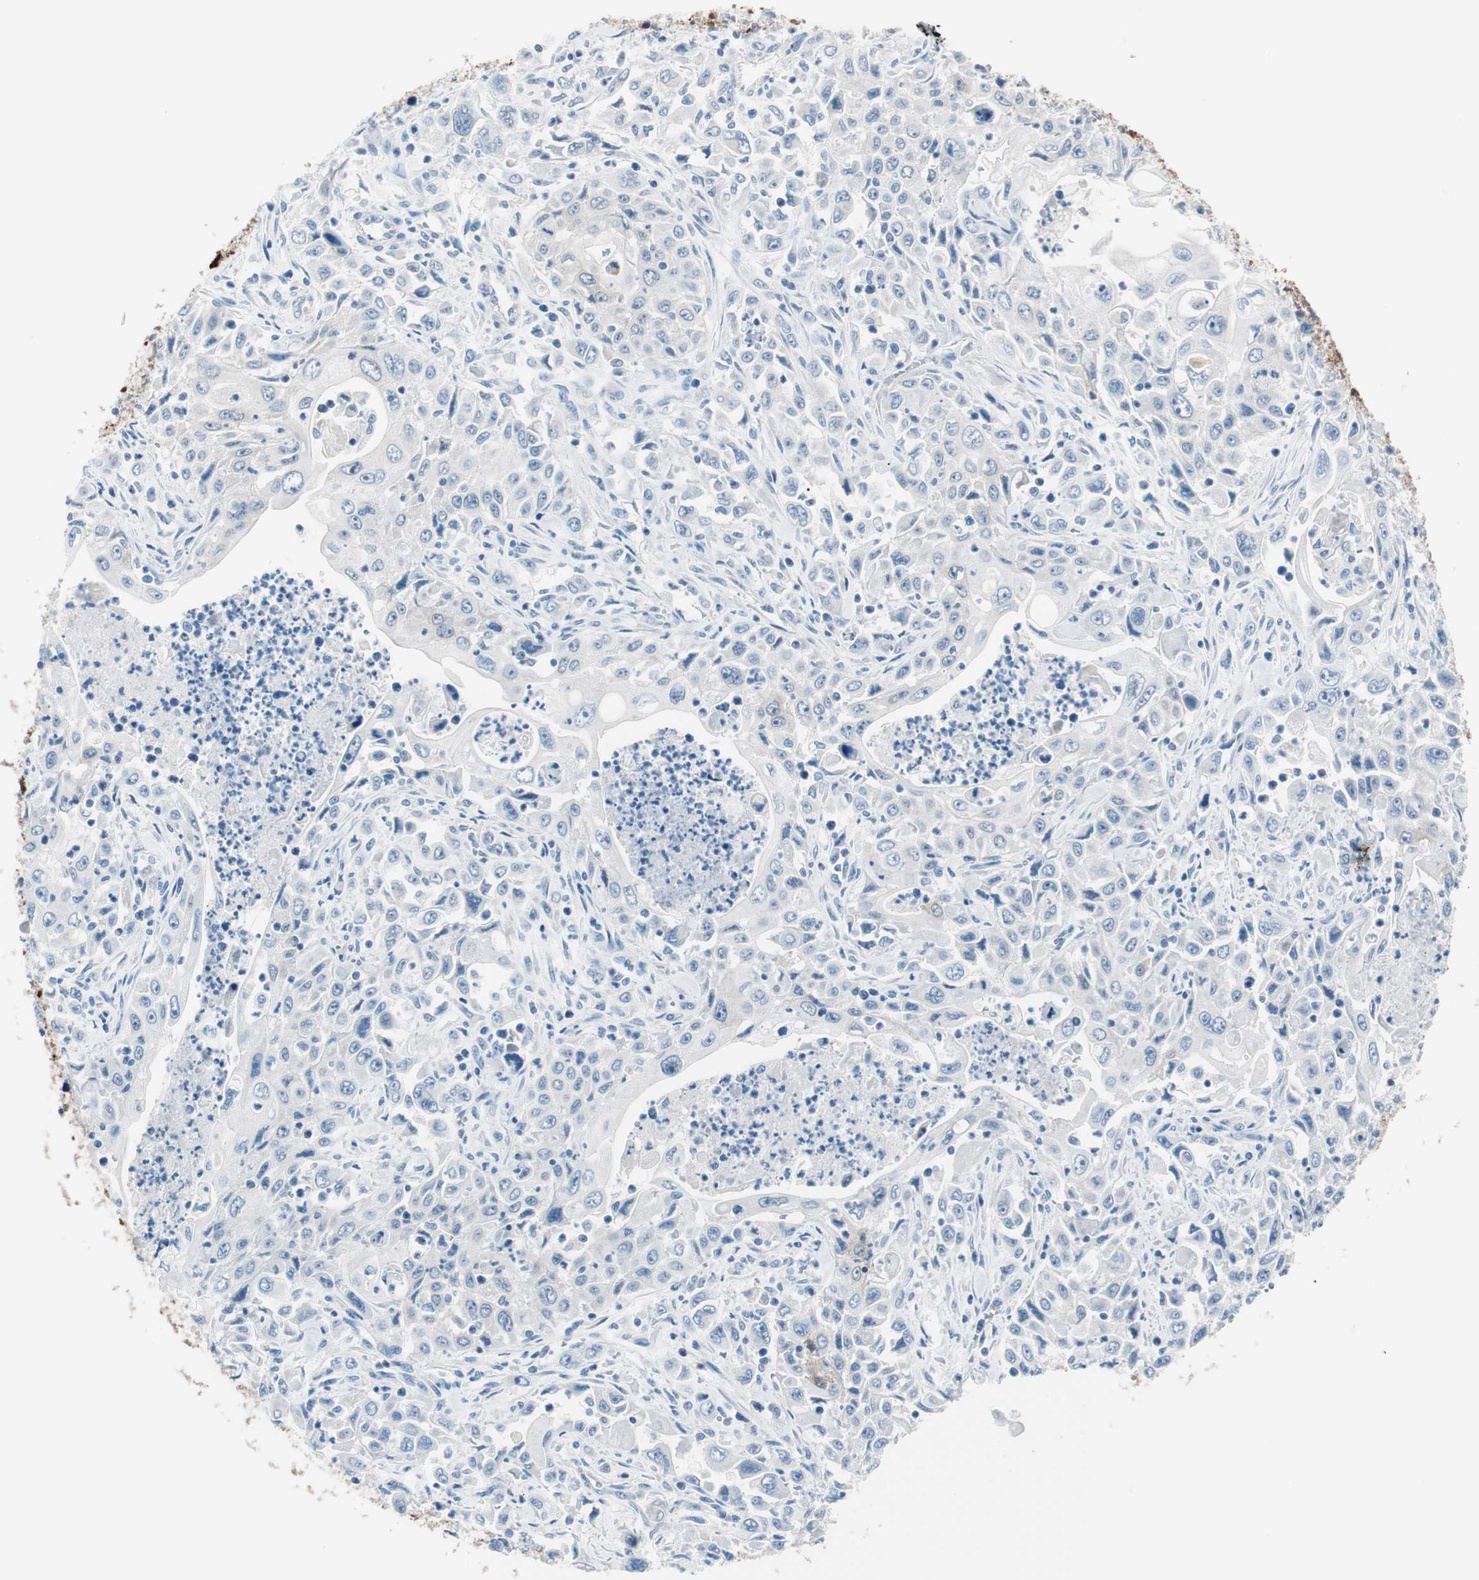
{"staining": {"intensity": "negative", "quantity": "none", "location": "none"}, "tissue": "pancreatic cancer", "cell_type": "Tumor cells", "image_type": "cancer", "snomed": [{"axis": "morphology", "description": "Adenocarcinoma, NOS"}, {"axis": "topography", "description": "Pancreas"}], "caption": "Immunohistochemistry image of neoplastic tissue: human pancreatic cancer stained with DAB shows no significant protein staining in tumor cells.", "gene": "VIL1", "patient": {"sex": "male", "age": 70}}